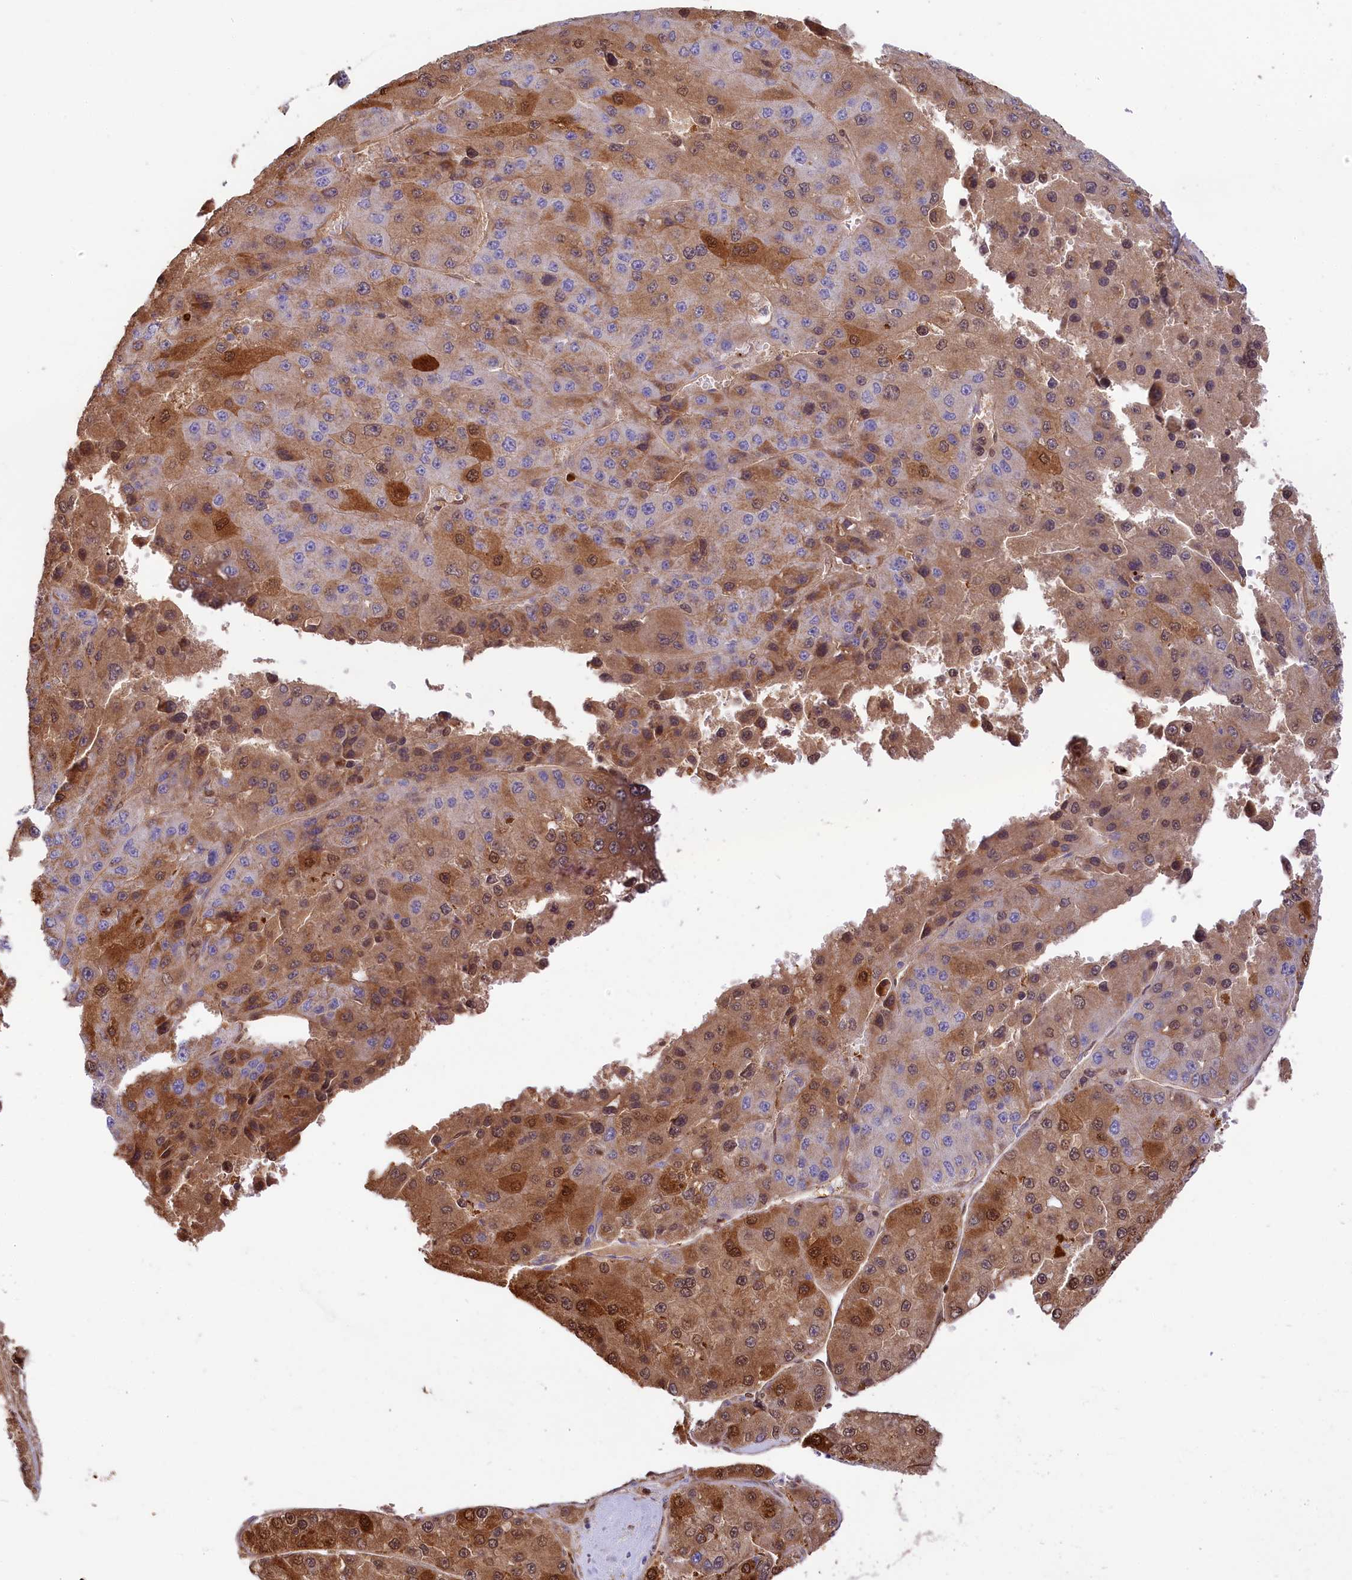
{"staining": {"intensity": "moderate", "quantity": "25%-75%", "location": "cytoplasmic/membranous"}, "tissue": "liver cancer", "cell_type": "Tumor cells", "image_type": "cancer", "snomed": [{"axis": "morphology", "description": "Carcinoma, Hepatocellular, NOS"}, {"axis": "topography", "description": "Liver"}], "caption": "This micrograph reveals liver hepatocellular carcinoma stained with immunohistochemistry (IHC) to label a protein in brown. The cytoplasmic/membranous of tumor cells show moderate positivity for the protein. Nuclei are counter-stained blue.", "gene": "LMOD3", "patient": {"sex": "female", "age": 73}}